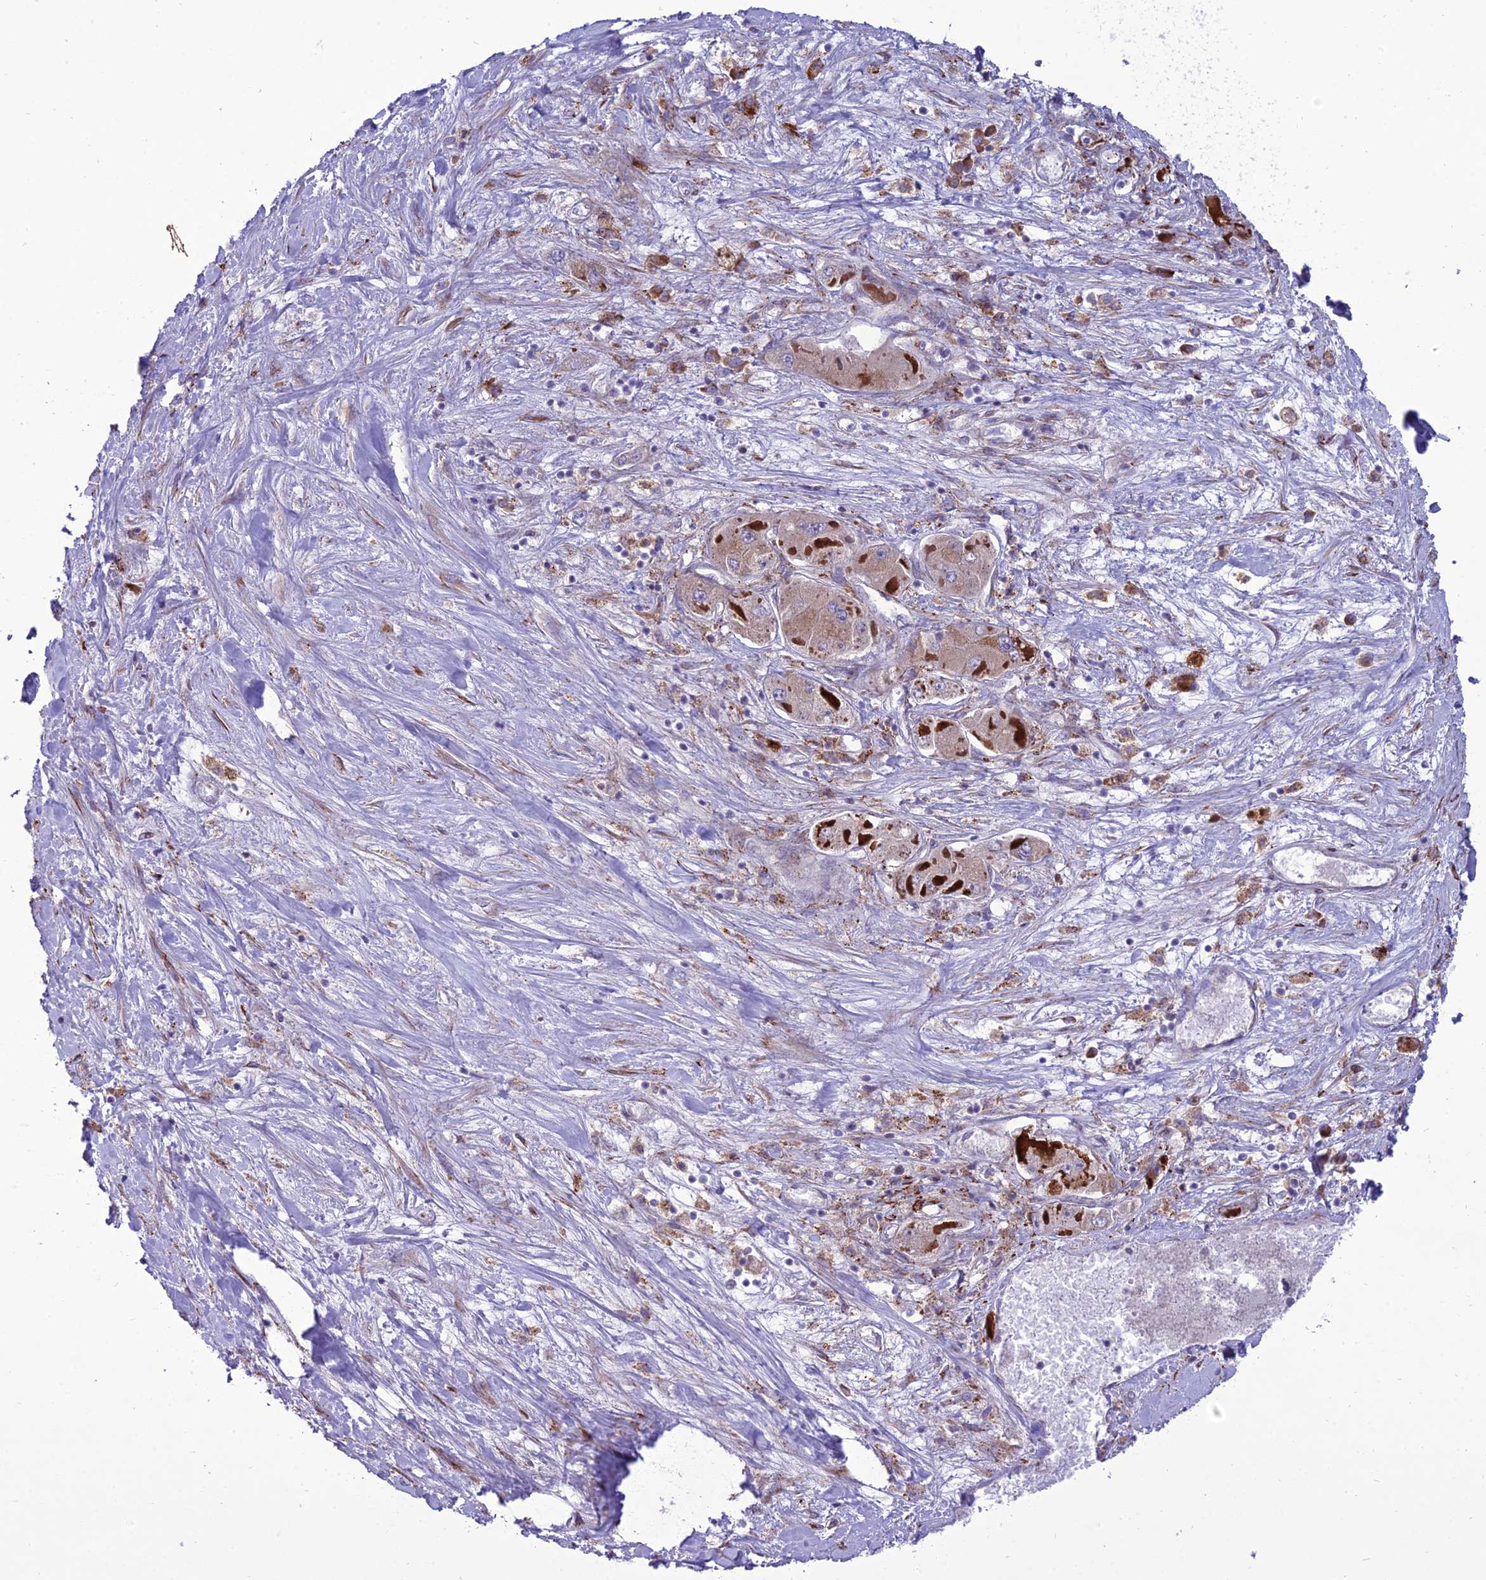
{"staining": {"intensity": "weak", "quantity": ">75%", "location": "cytoplasmic/membranous"}, "tissue": "liver cancer", "cell_type": "Tumor cells", "image_type": "cancer", "snomed": [{"axis": "morphology", "description": "Carcinoma, Hepatocellular, NOS"}, {"axis": "topography", "description": "Liver"}], "caption": "Immunohistochemical staining of liver cancer (hepatocellular carcinoma) displays weak cytoplasmic/membranous protein expression in about >75% of tumor cells.", "gene": "NEURL2", "patient": {"sex": "female", "age": 73}}